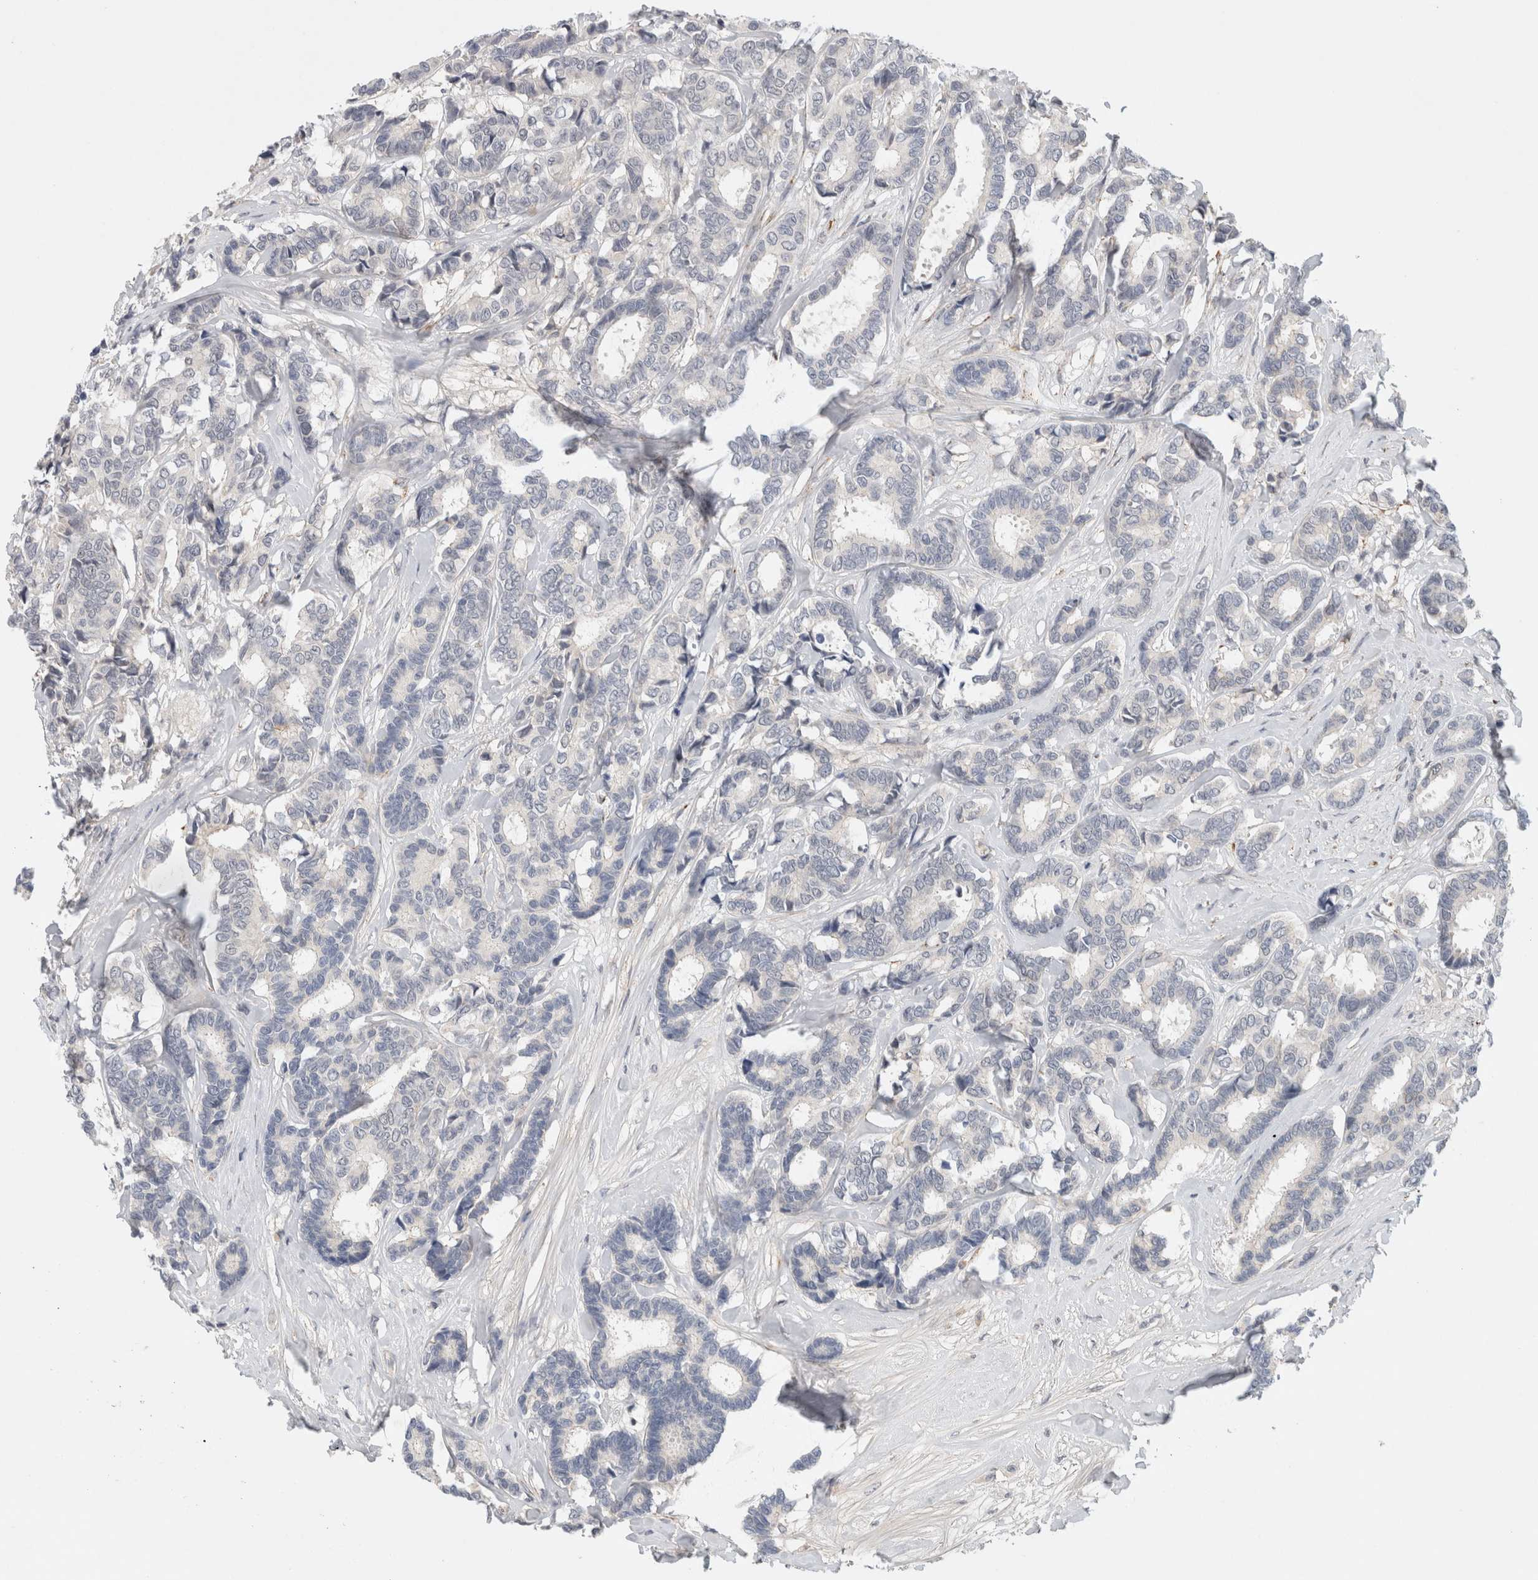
{"staining": {"intensity": "negative", "quantity": "none", "location": "none"}, "tissue": "breast cancer", "cell_type": "Tumor cells", "image_type": "cancer", "snomed": [{"axis": "morphology", "description": "Duct carcinoma"}, {"axis": "topography", "description": "Breast"}], "caption": "The photomicrograph reveals no staining of tumor cells in invasive ductal carcinoma (breast).", "gene": "HCN3", "patient": {"sex": "female", "age": 87}}